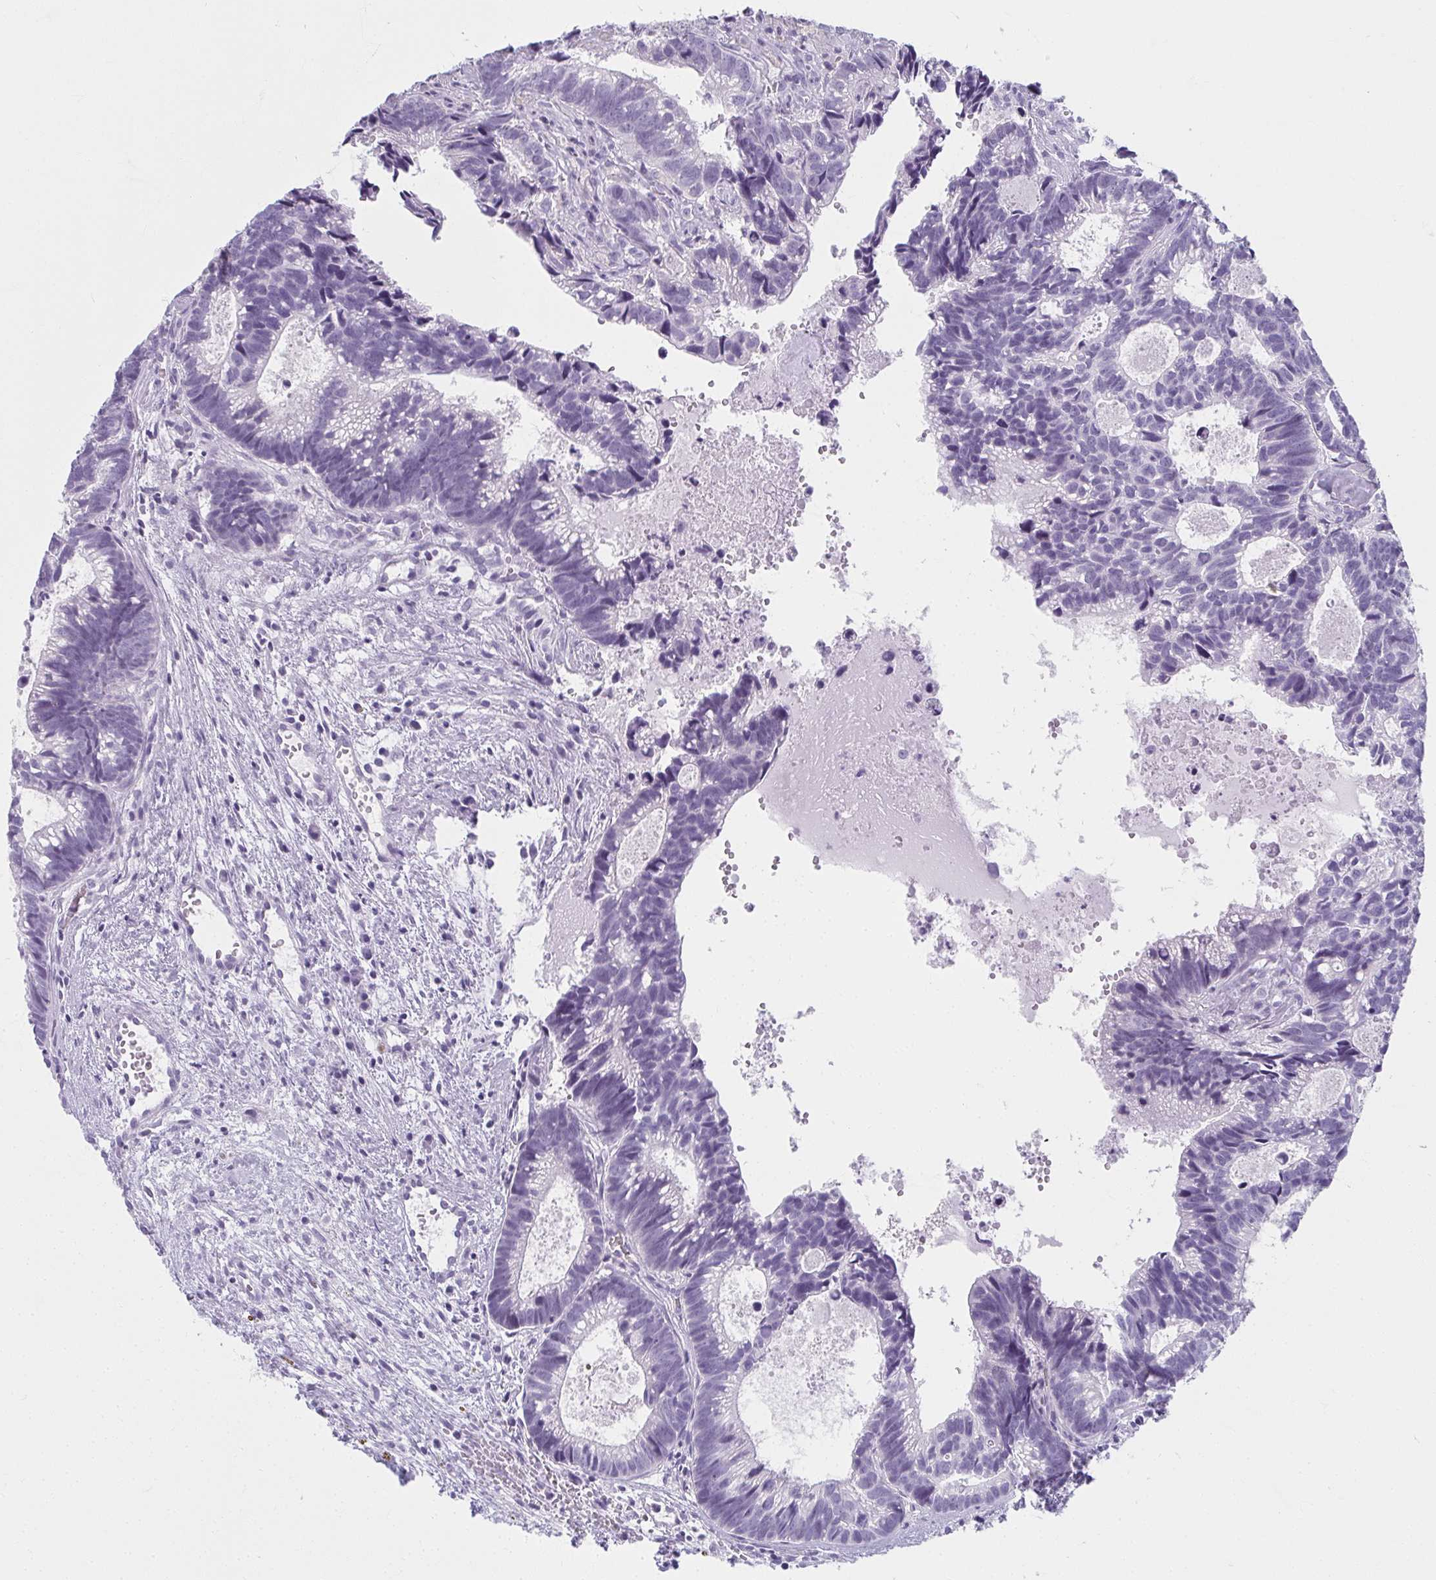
{"staining": {"intensity": "negative", "quantity": "none", "location": "none"}, "tissue": "head and neck cancer", "cell_type": "Tumor cells", "image_type": "cancer", "snomed": [{"axis": "morphology", "description": "Adenocarcinoma, NOS"}, {"axis": "topography", "description": "Head-Neck"}], "caption": "Immunohistochemistry of head and neck cancer reveals no positivity in tumor cells. Brightfield microscopy of immunohistochemistry stained with DAB (3,3'-diaminobenzidine) (brown) and hematoxylin (blue), captured at high magnification.", "gene": "MOBP", "patient": {"sex": "male", "age": 62}}